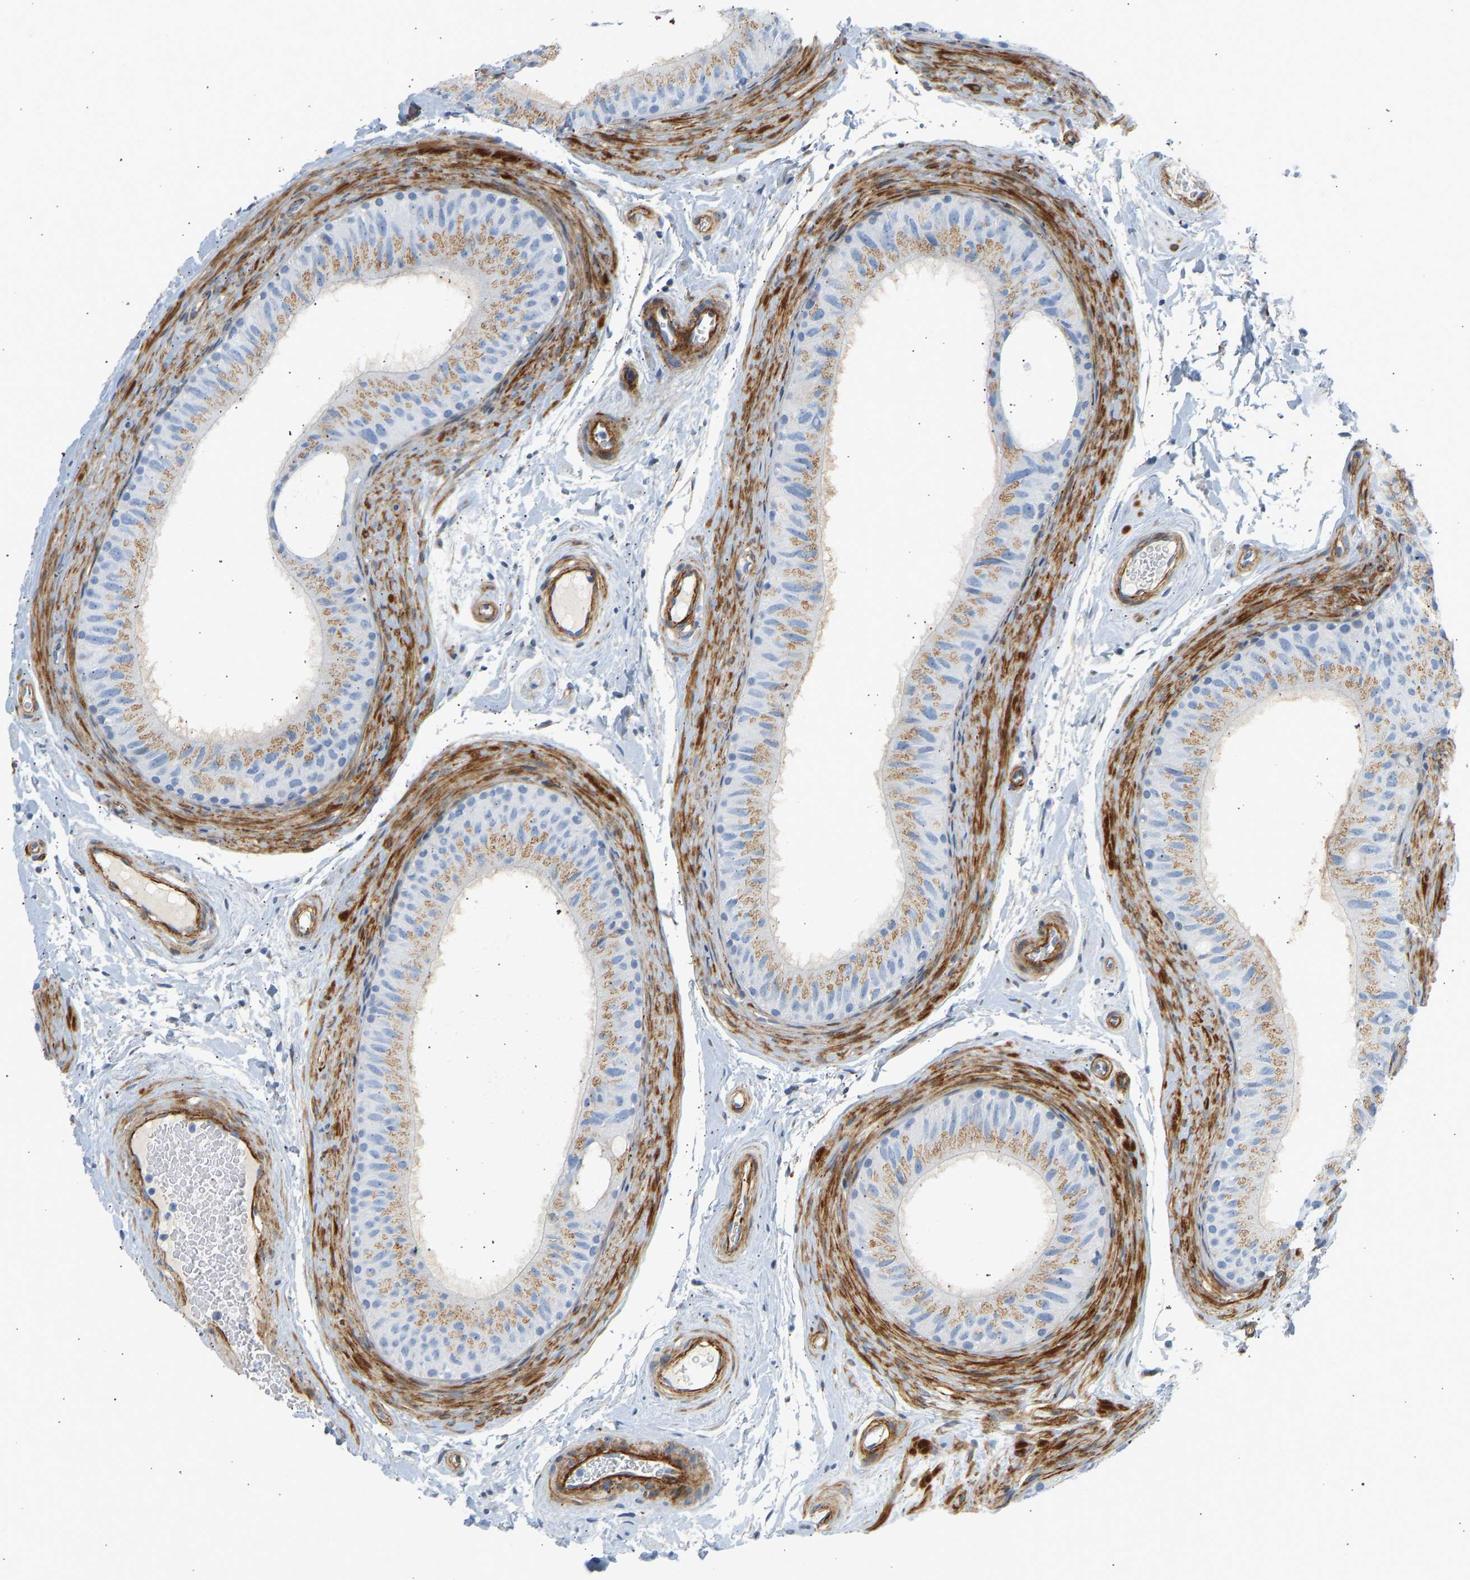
{"staining": {"intensity": "moderate", "quantity": ">75%", "location": "cytoplasmic/membranous"}, "tissue": "epididymis", "cell_type": "Glandular cells", "image_type": "normal", "snomed": [{"axis": "morphology", "description": "Normal tissue, NOS"}, {"axis": "topography", "description": "Epididymis"}], "caption": "There is medium levels of moderate cytoplasmic/membranous staining in glandular cells of benign epididymis, as demonstrated by immunohistochemical staining (brown color).", "gene": "SLC30A7", "patient": {"sex": "male", "age": 34}}